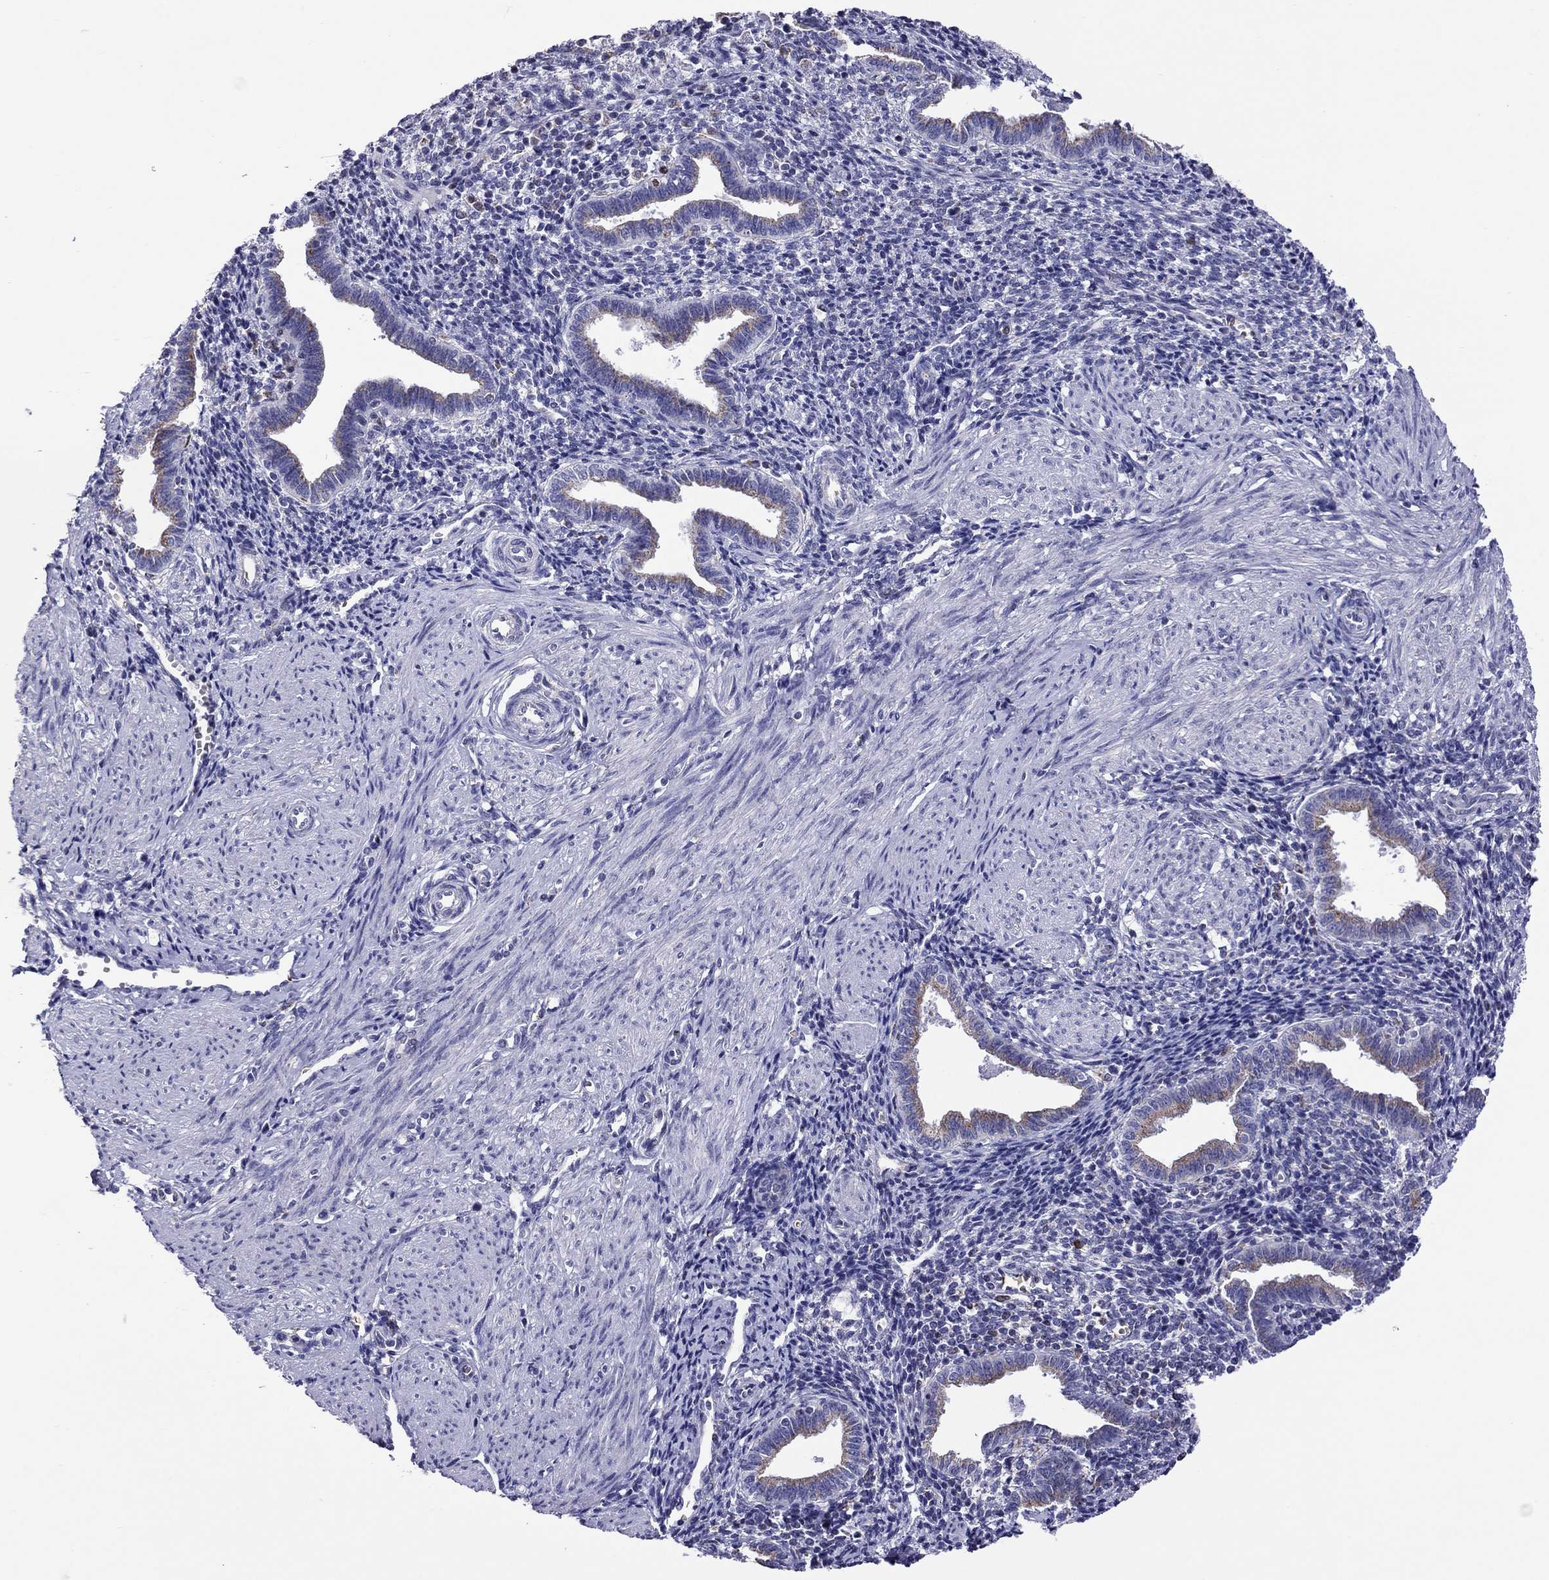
{"staining": {"intensity": "negative", "quantity": "none", "location": "none"}, "tissue": "endometrium", "cell_type": "Cells in endometrial stroma", "image_type": "normal", "snomed": [{"axis": "morphology", "description": "Normal tissue, NOS"}, {"axis": "topography", "description": "Endometrium"}], "caption": "There is no significant staining in cells in endometrial stroma of endometrium. (Stains: DAB (3,3'-diaminobenzidine) immunohistochemistry with hematoxylin counter stain, Microscopy: brightfield microscopy at high magnification).", "gene": "SCG2", "patient": {"sex": "female", "age": 37}}